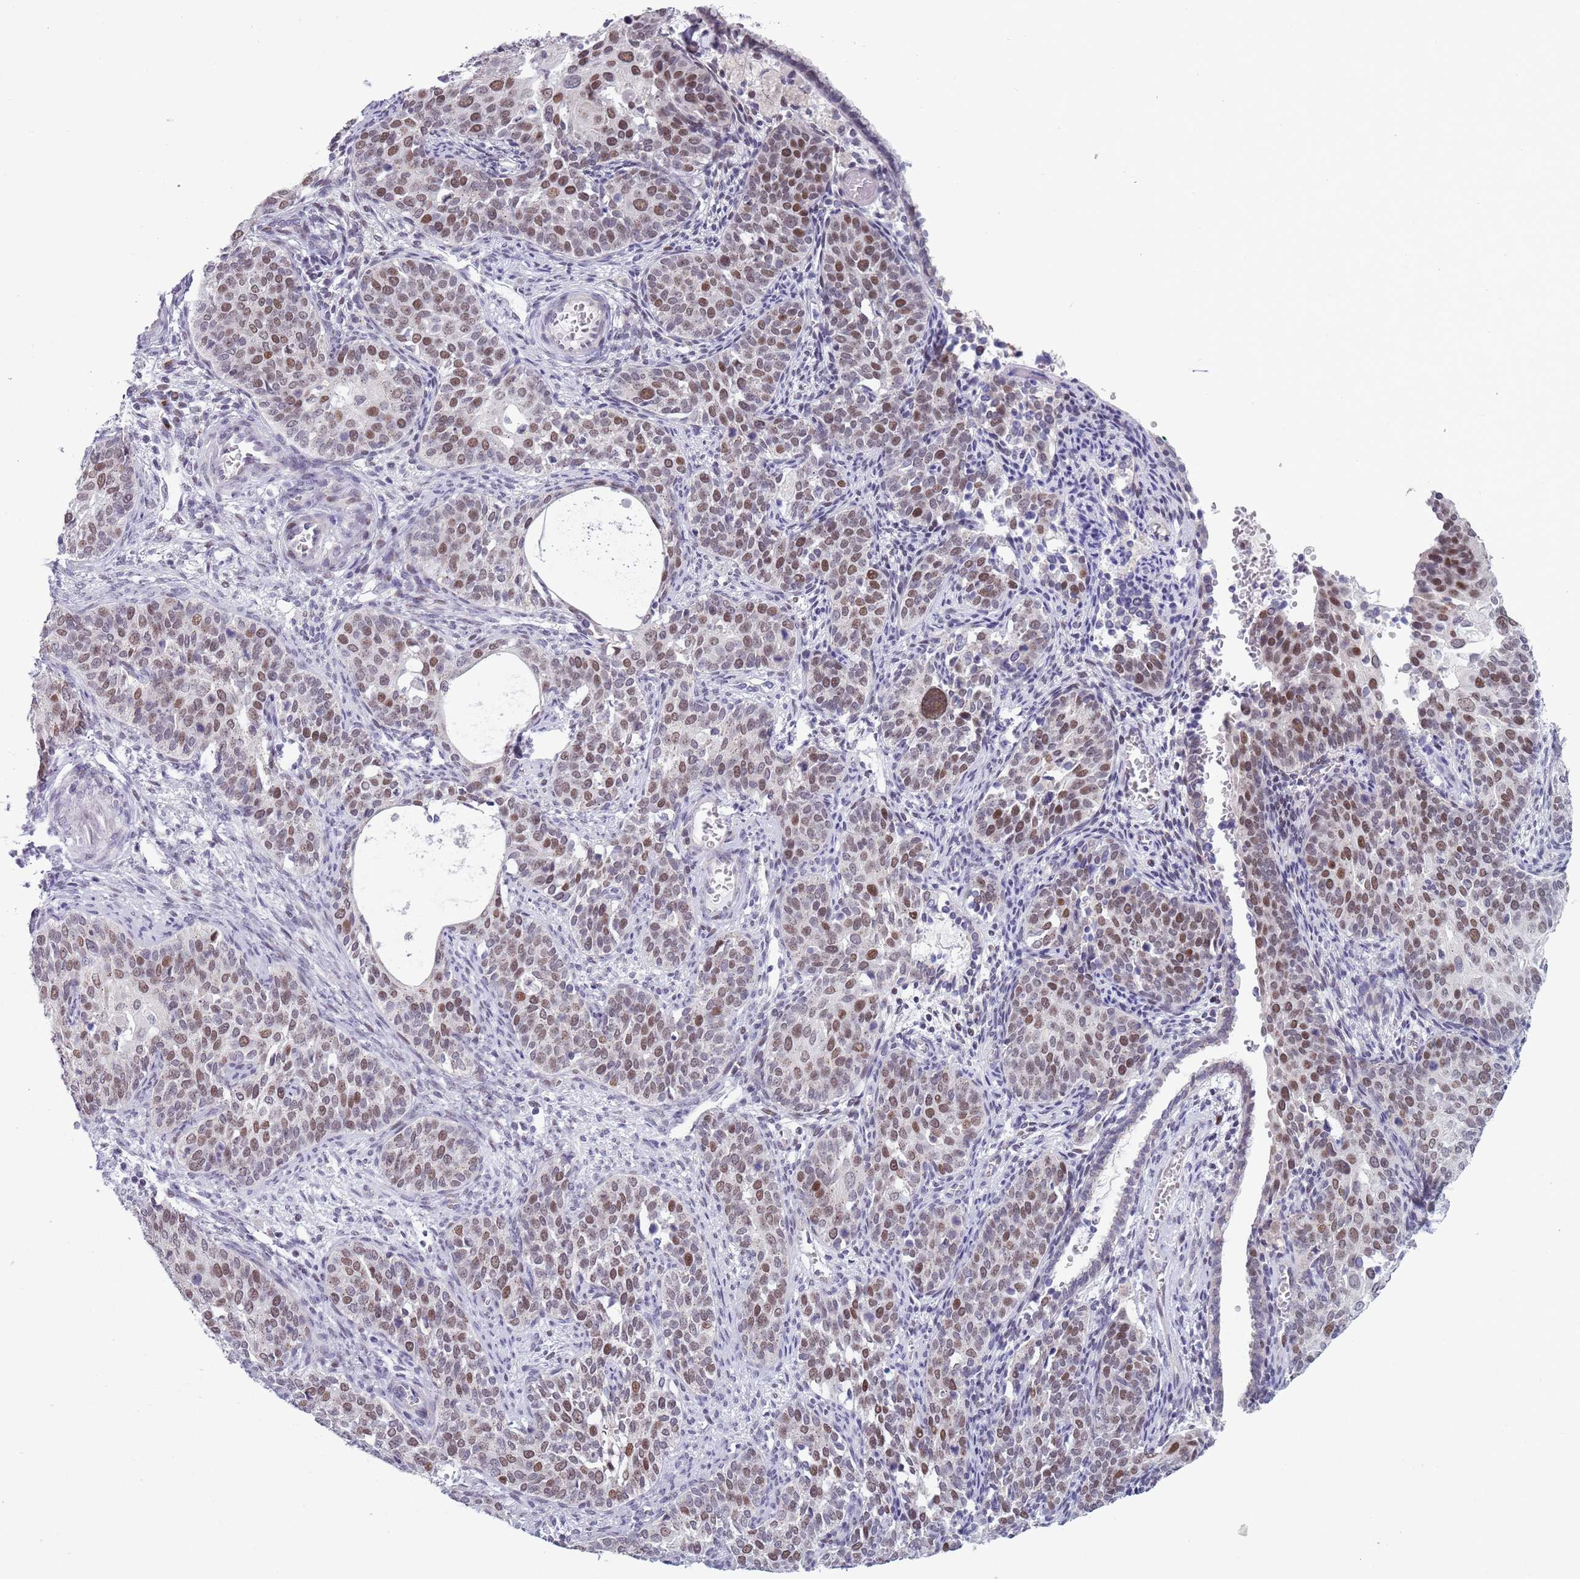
{"staining": {"intensity": "moderate", "quantity": ">75%", "location": "nuclear"}, "tissue": "cervical cancer", "cell_type": "Tumor cells", "image_type": "cancer", "snomed": [{"axis": "morphology", "description": "Squamous cell carcinoma, NOS"}, {"axis": "topography", "description": "Cervix"}], "caption": "Tumor cells exhibit medium levels of moderate nuclear expression in approximately >75% of cells in human squamous cell carcinoma (cervical).", "gene": "ZKSCAN2", "patient": {"sex": "female", "age": 44}}